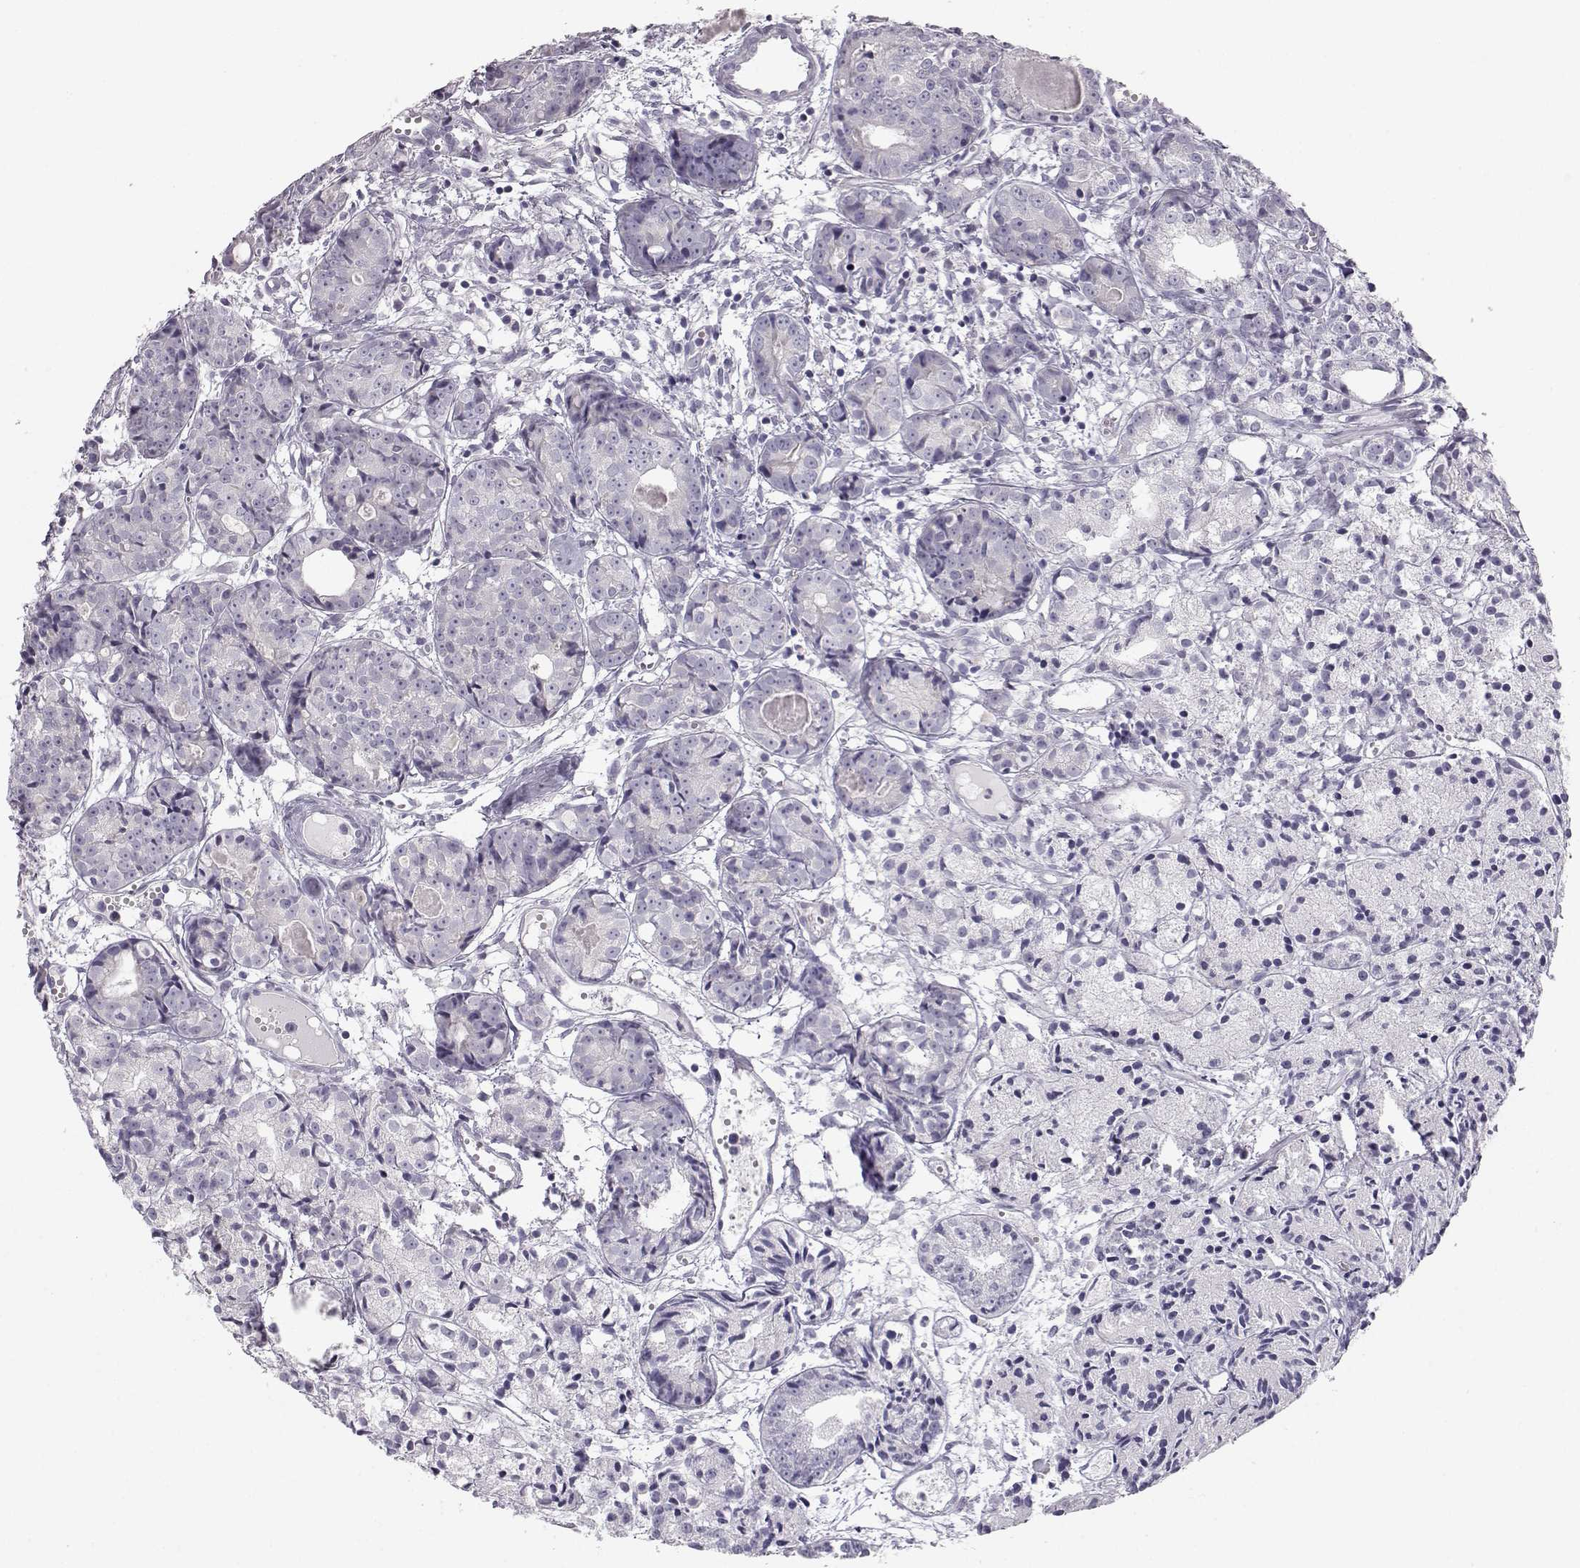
{"staining": {"intensity": "negative", "quantity": "none", "location": "none"}, "tissue": "prostate cancer", "cell_type": "Tumor cells", "image_type": "cancer", "snomed": [{"axis": "morphology", "description": "Adenocarcinoma, Medium grade"}, {"axis": "topography", "description": "Prostate"}], "caption": "DAB (3,3'-diaminobenzidine) immunohistochemical staining of human medium-grade adenocarcinoma (prostate) shows no significant positivity in tumor cells.", "gene": "MYCBPAP", "patient": {"sex": "male", "age": 74}}